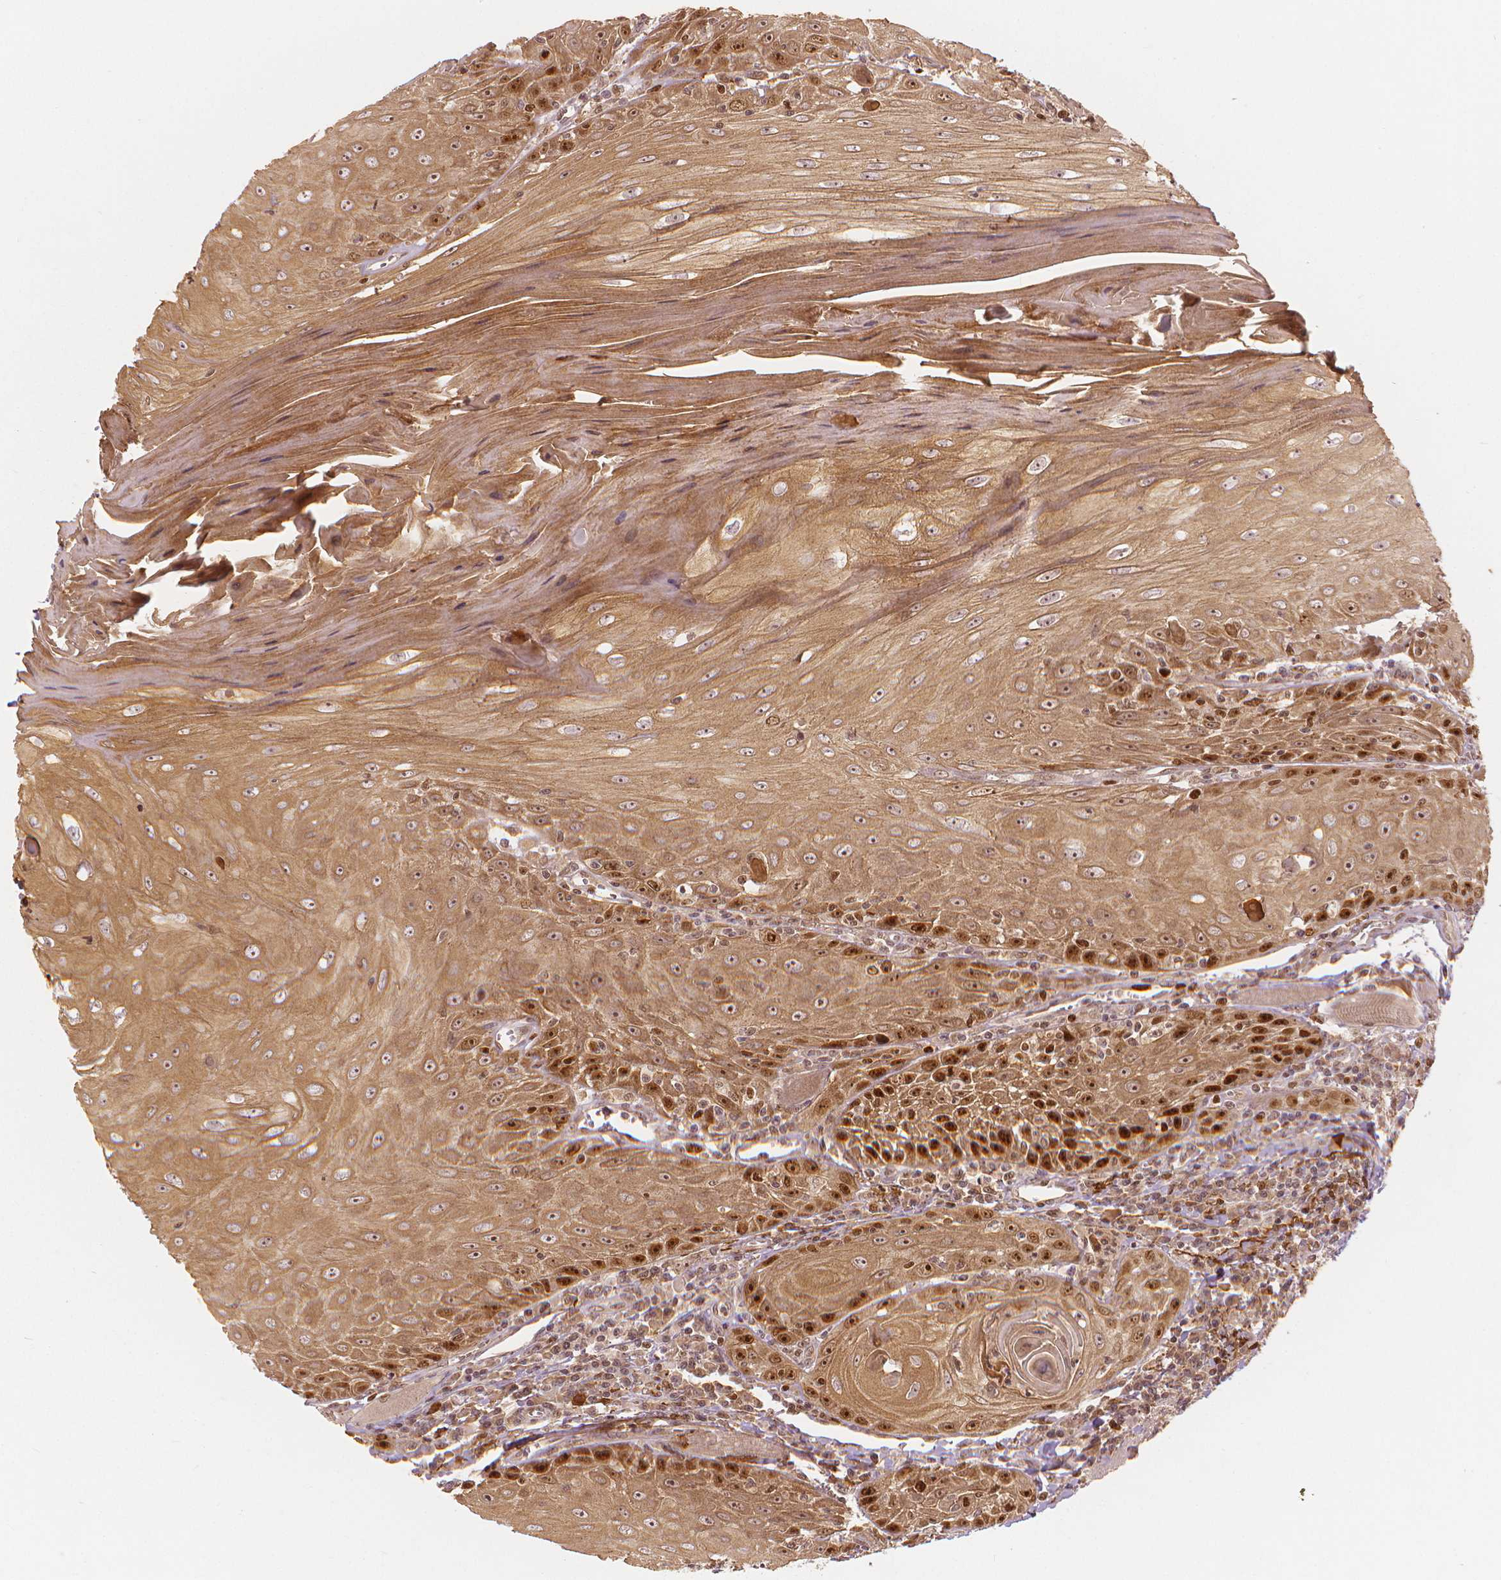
{"staining": {"intensity": "strong", "quantity": ">75%", "location": "cytoplasmic/membranous,nuclear"}, "tissue": "head and neck cancer", "cell_type": "Tumor cells", "image_type": "cancer", "snomed": [{"axis": "morphology", "description": "Squamous cell carcinoma, NOS"}, {"axis": "topography", "description": "Head-Neck"}], "caption": "Immunohistochemistry of head and neck cancer (squamous cell carcinoma) displays high levels of strong cytoplasmic/membranous and nuclear positivity in approximately >75% of tumor cells.", "gene": "NSD2", "patient": {"sex": "male", "age": 52}}